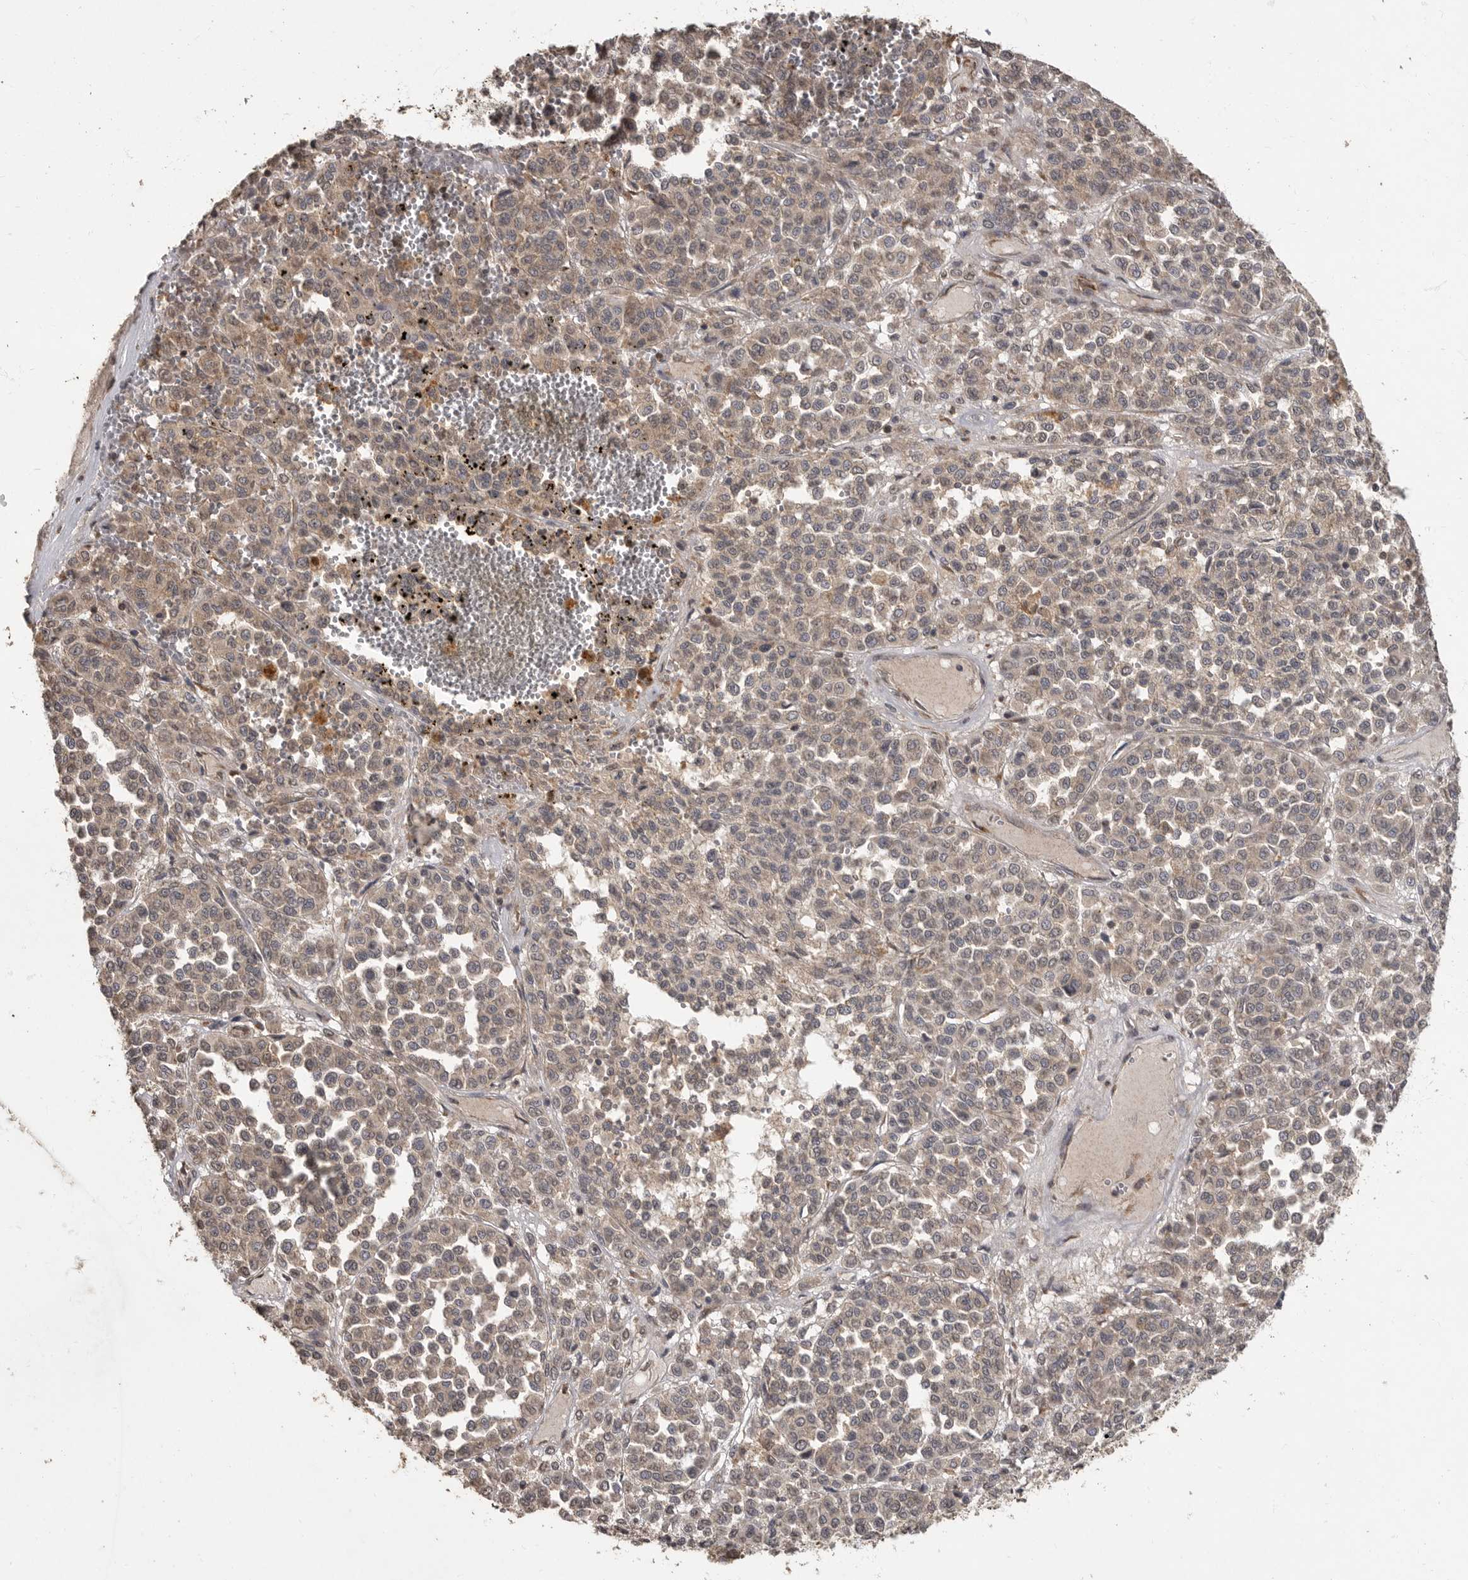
{"staining": {"intensity": "weak", "quantity": ">75%", "location": "cytoplasmic/membranous"}, "tissue": "melanoma", "cell_type": "Tumor cells", "image_type": "cancer", "snomed": [{"axis": "morphology", "description": "Malignant melanoma, Metastatic site"}, {"axis": "topography", "description": "Pancreas"}], "caption": "Approximately >75% of tumor cells in malignant melanoma (metastatic site) reveal weak cytoplasmic/membranous protein positivity as visualized by brown immunohistochemical staining.", "gene": "MAFG", "patient": {"sex": "female", "age": 30}}